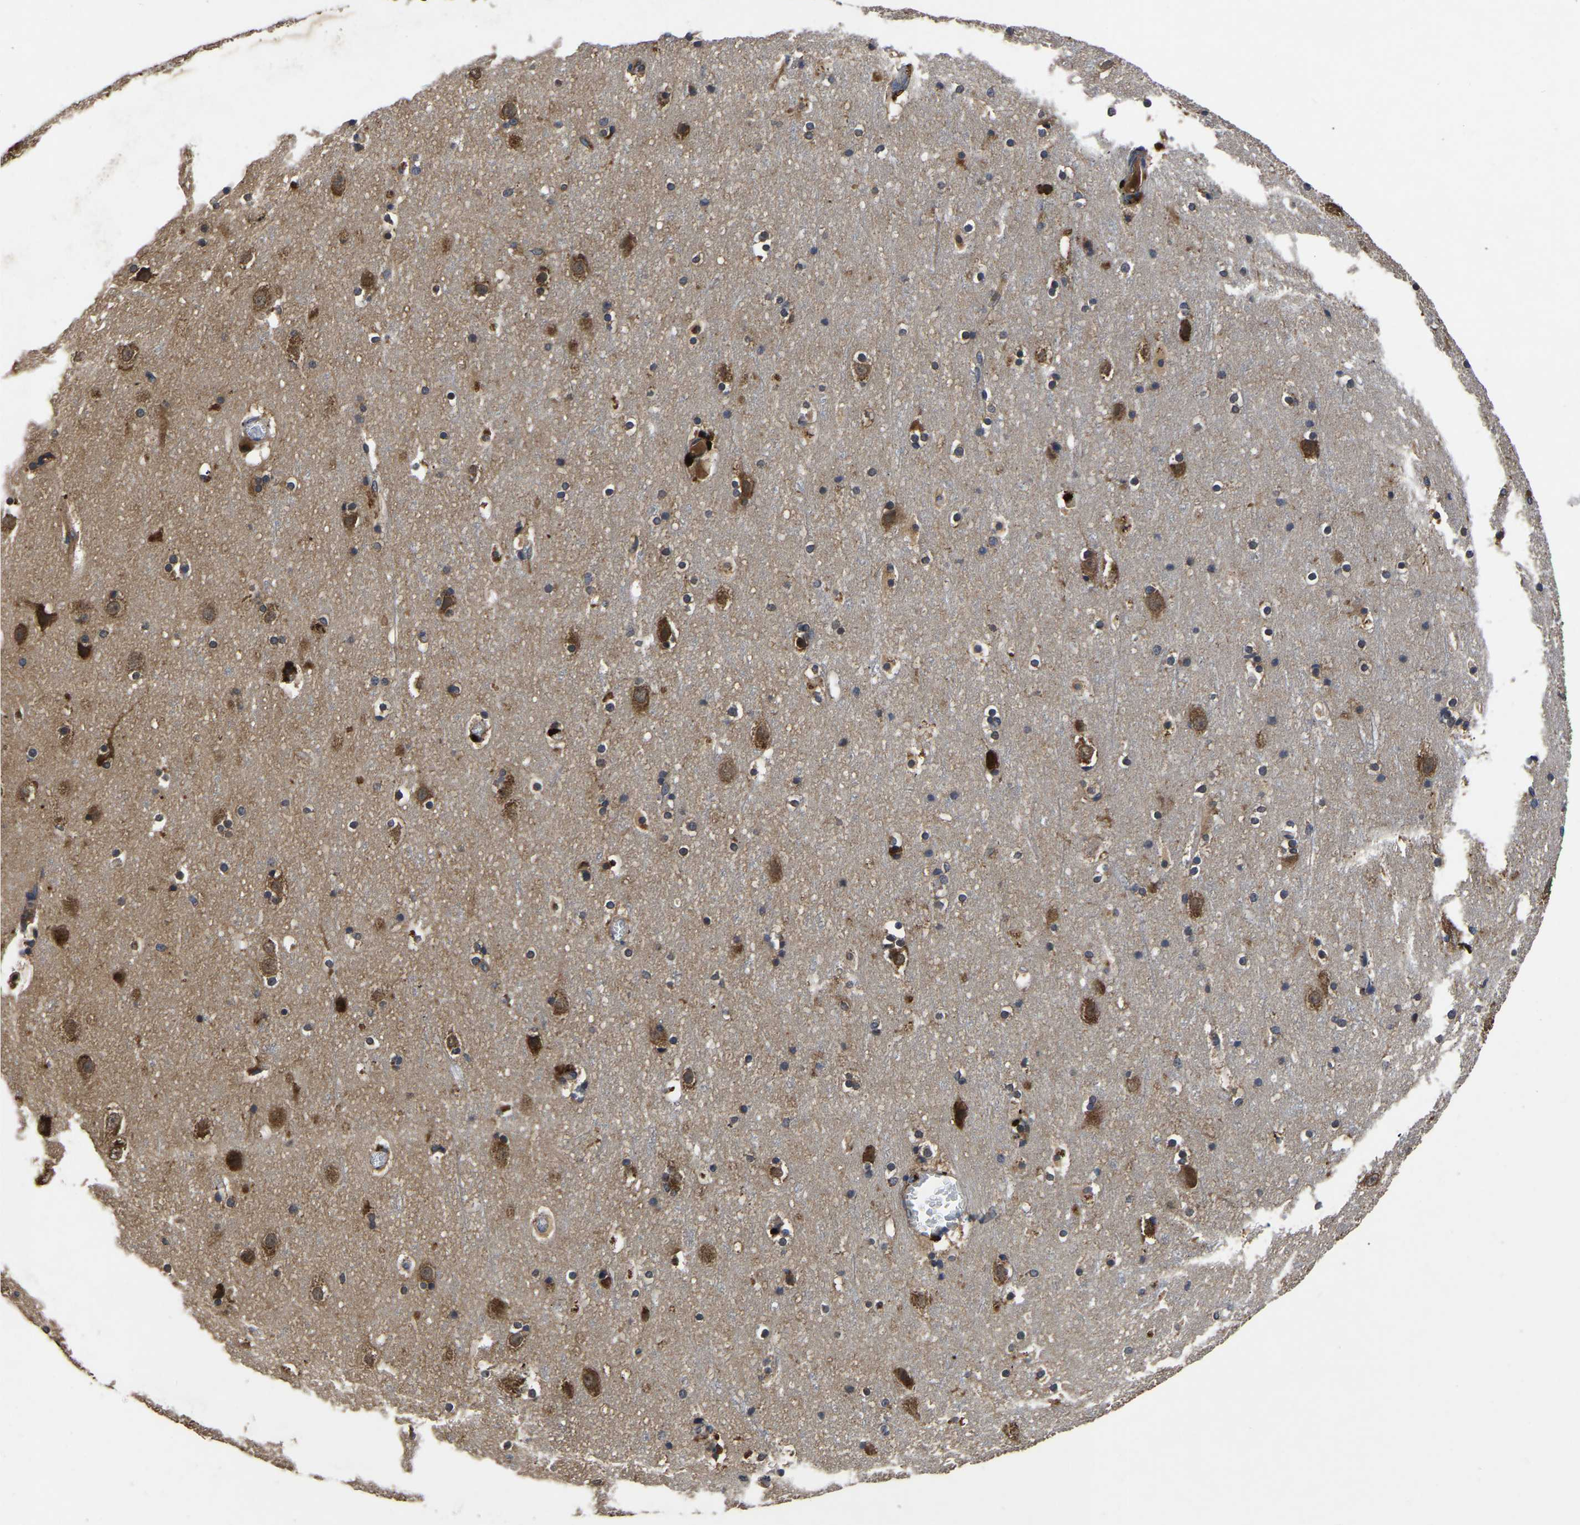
{"staining": {"intensity": "moderate", "quantity": ">75%", "location": "cytoplasmic/membranous"}, "tissue": "cerebral cortex", "cell_type": "Endothelial cells", "image_type": "normal", "snomed": [{"axis": "morphology", "description": "Normal tissue, NOS"}, {"axis": "topography", "description": "Cerebral cortex"}], "caption": "Immunohistochemistry histopathology image of normal cerebral cortex: cerebral cortex stained using immunohistochemistry displays medium levels of moderate protein expression localized specifically in the cytoplasmic/membranous of endothelial cells, appearing as a cytoplasmic/membranous brown color.", "gene": "CRYZL1", "patient": {"sex": "male", "age": 45}}